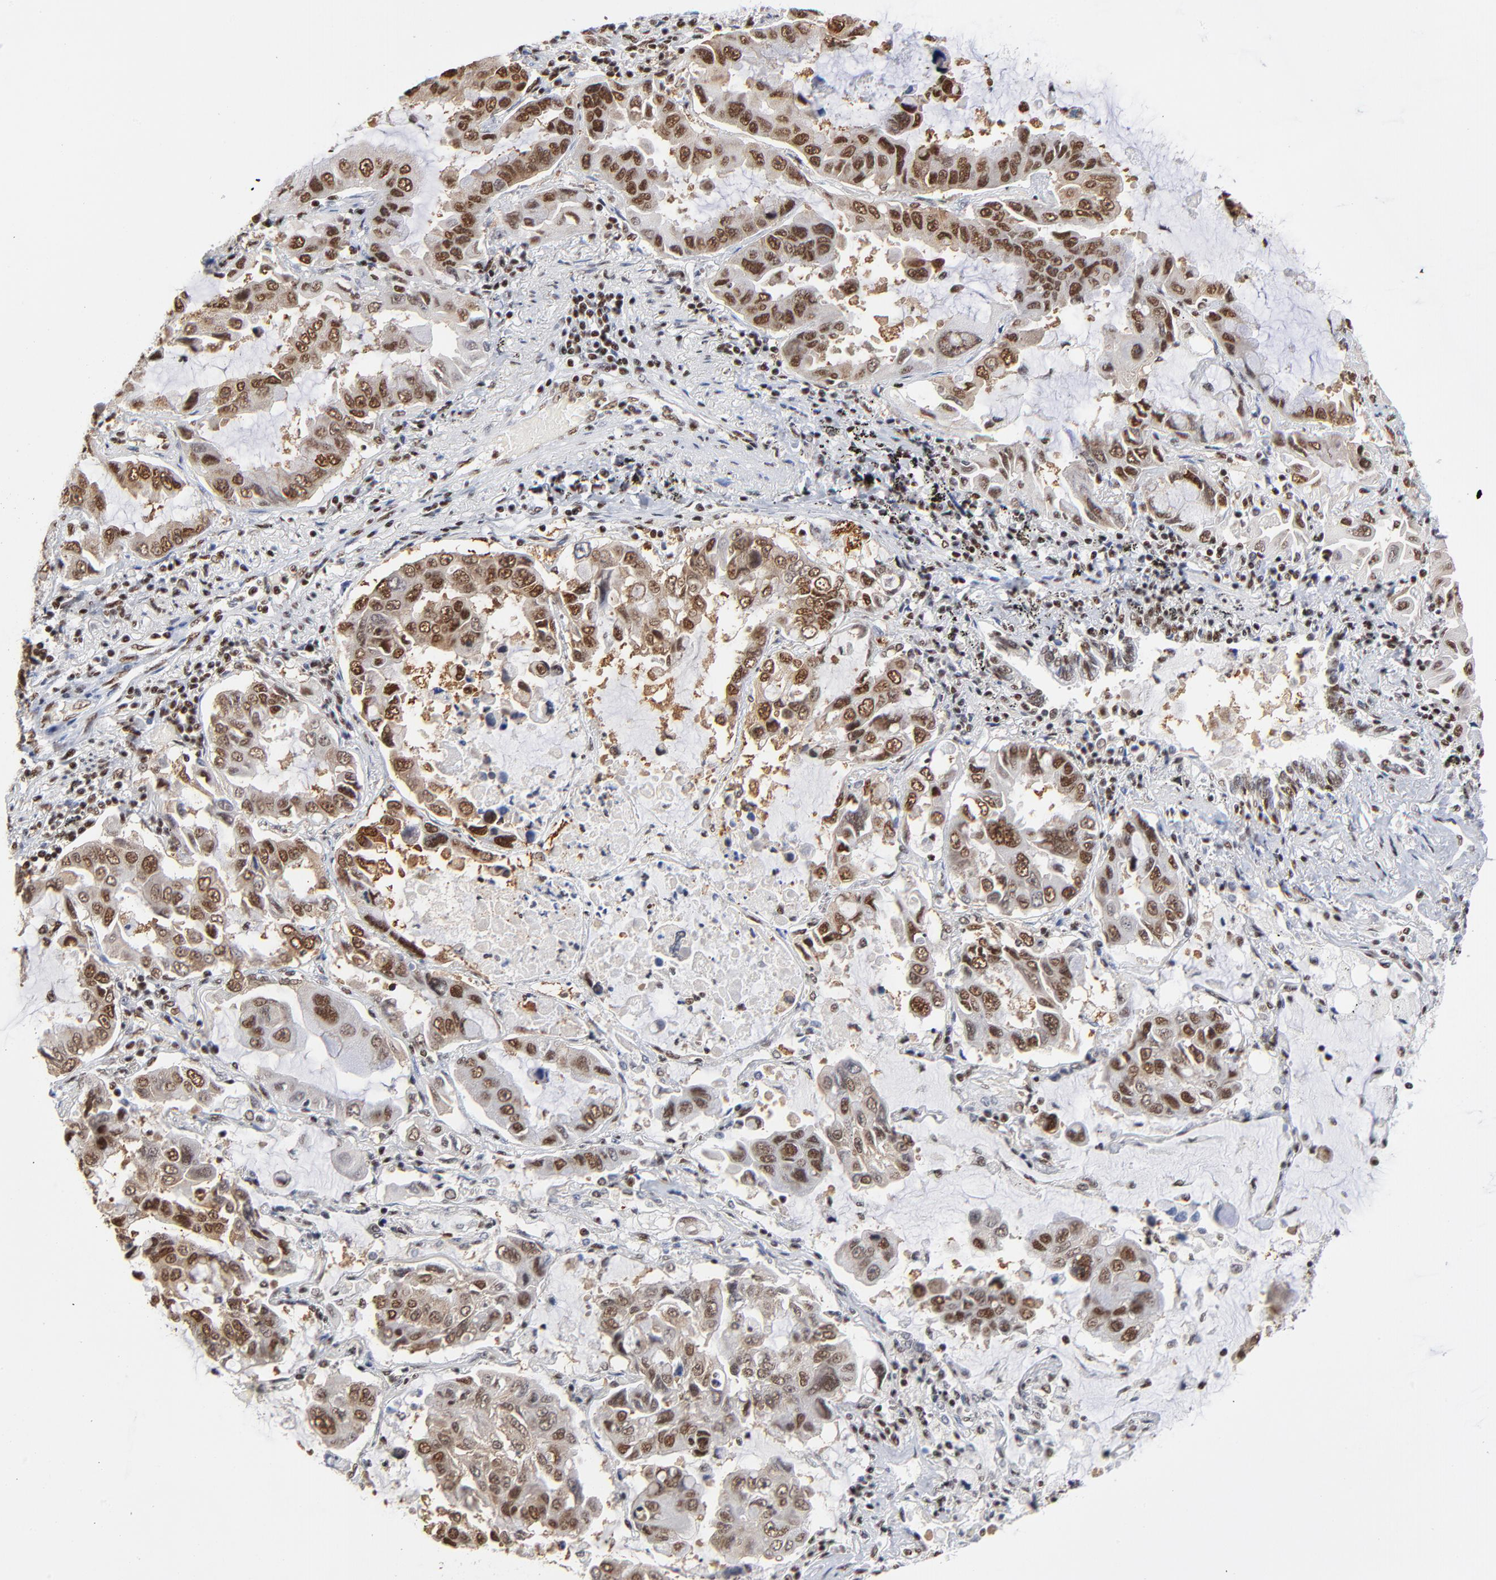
{"staining": {"intensity": "strong", "quantity": ">75%", "location": "cytoplasmic/membranous"}, "tissue": "lung cancer", "cell_type": "Tumor cells", "image_type": "cancer", "snomed": [{"axis": "morphology", "description": "Adenocarcinoma, NOS"}, {"axis": "topography", "description": "Lung"}], "caption": "Strong cytoplasmic/membranous protein expression is present in about >75% of tumor cells in lung cancer (adenocarcinoma).", "gene": "CREB1", "patient": {"sex": "male", "age": 64}}